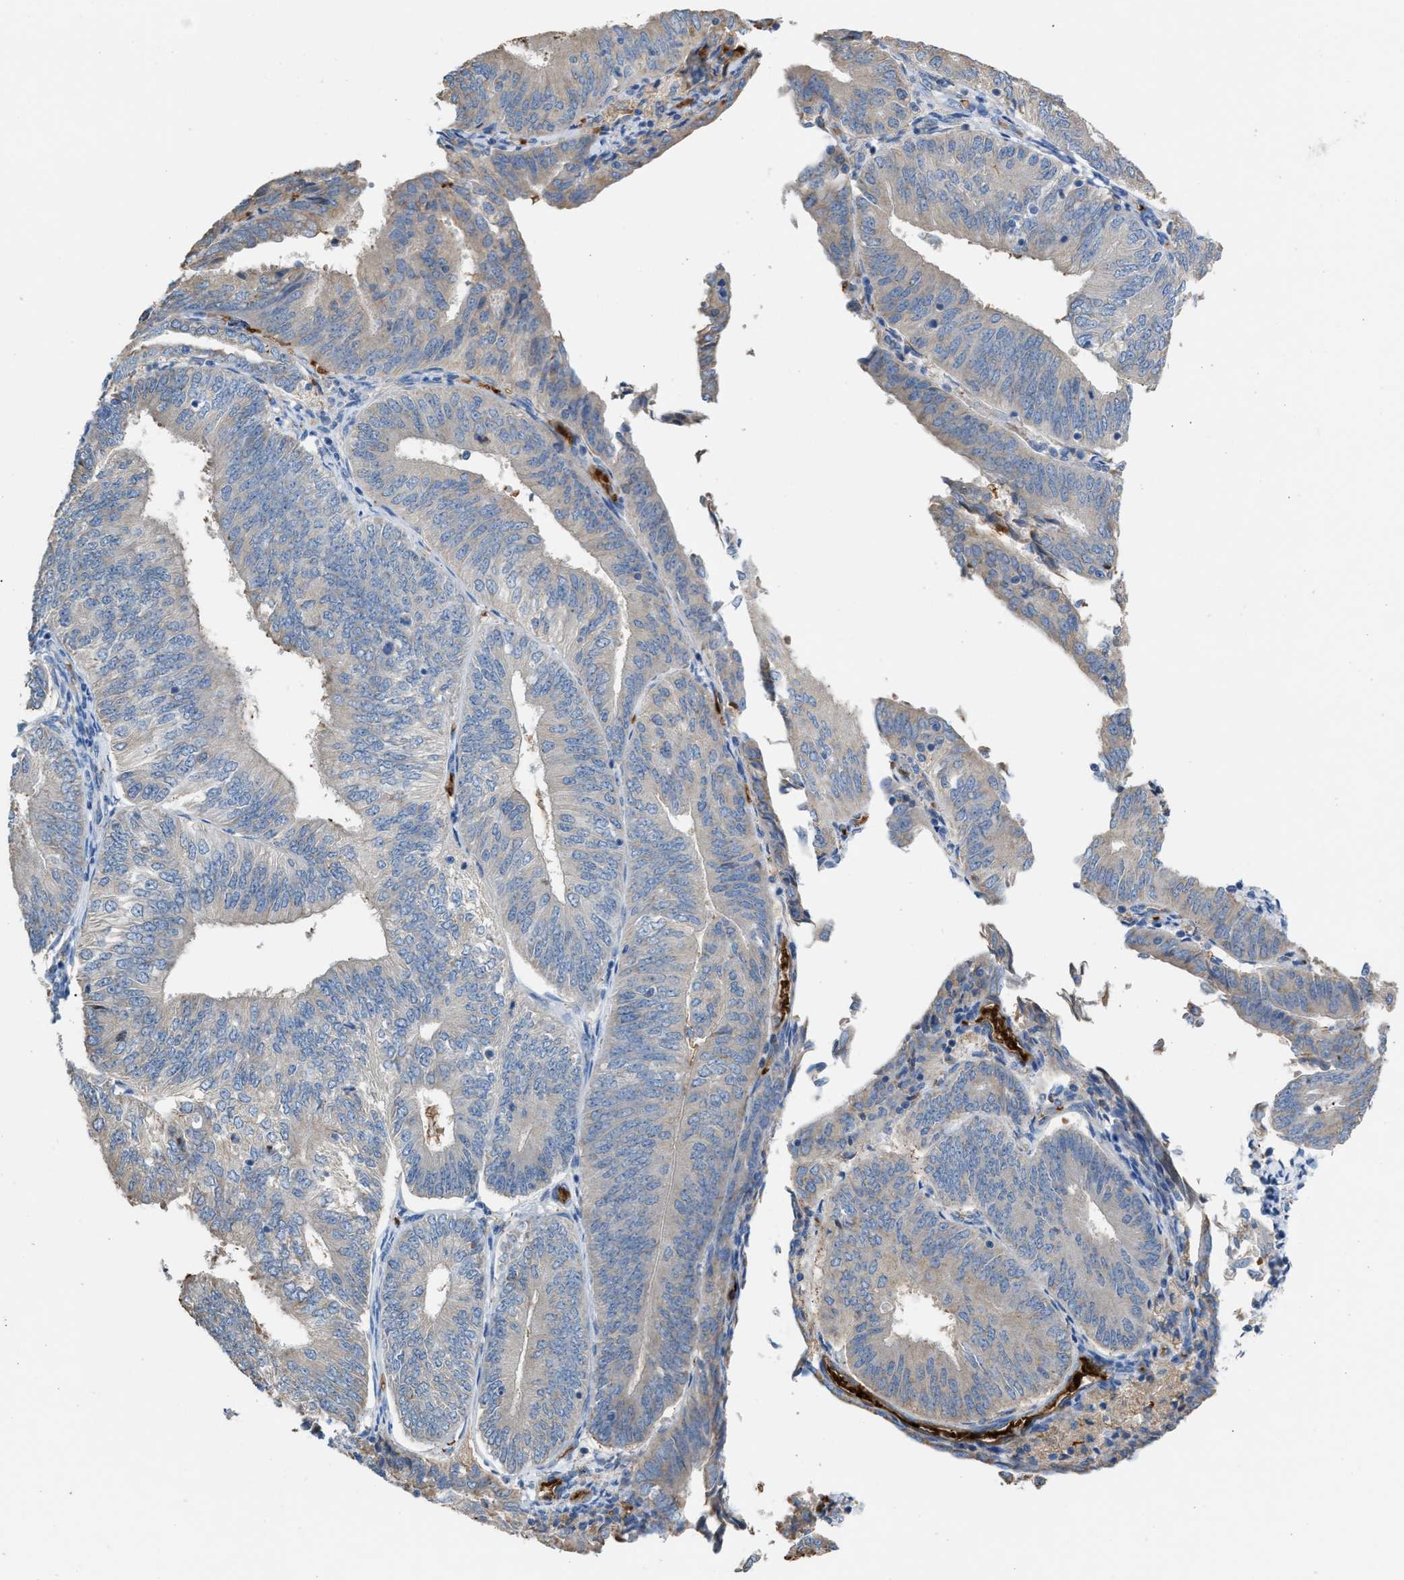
{"staining": {"intensity": "weak", "quantity": "<25%", "location": "cytoplasmic/membranous"}, "tissue": "endometrial cancer", "cell_type": "Tumor cells", "image_type": "cancer", "snomed": [{"axis": "morphology", "description": "Adenocarcinoma, NOS"}, {"axis": "topography", "description": "Endometrium"}], "caption": "The micrograph shows no significant staining in tumor cells of adenocarcinoma (endometrial).", "gene": "CA3", "patient": {"sex": "female", "age": 58}}